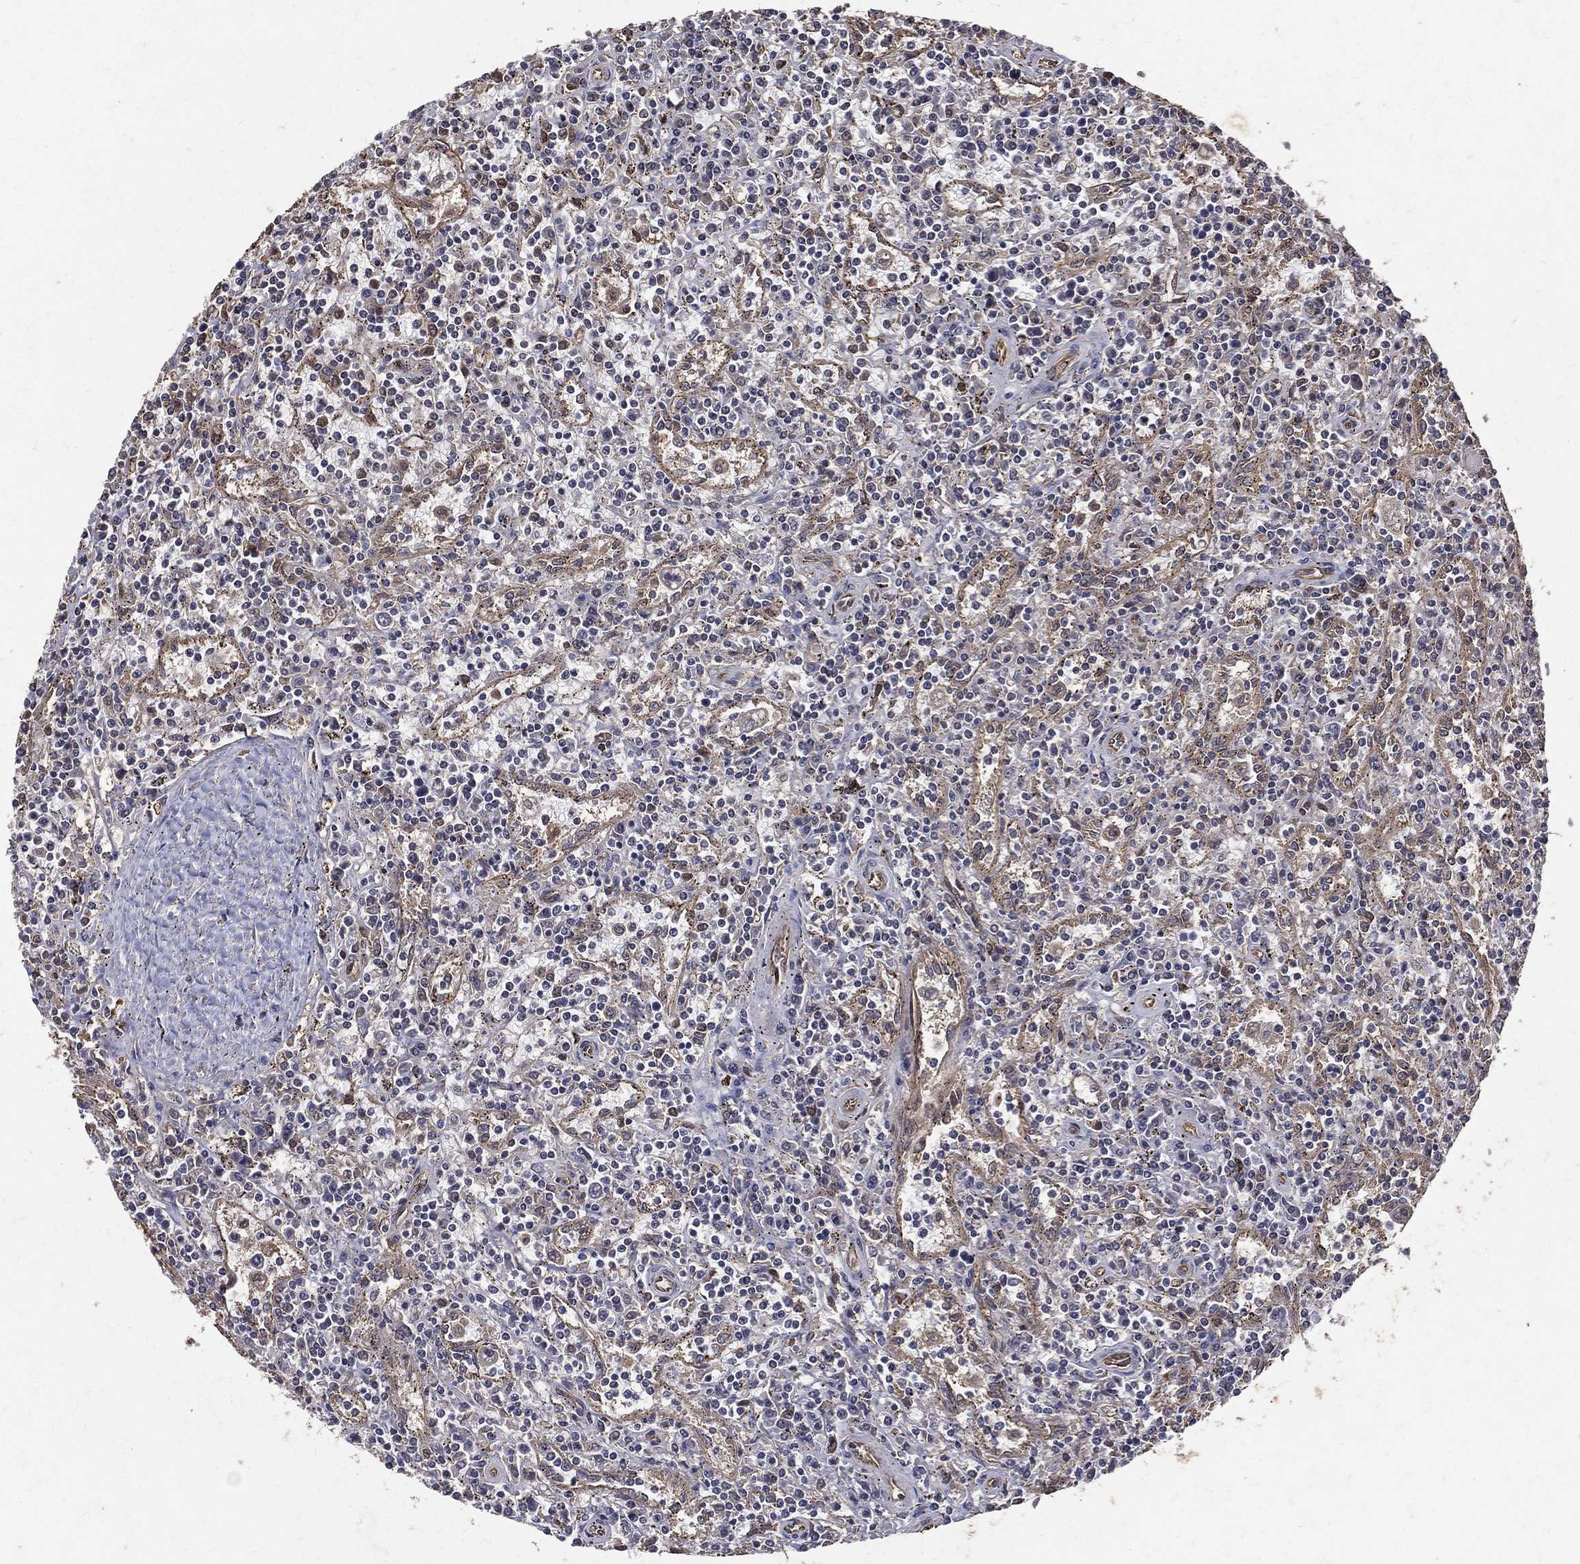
{"staining": {"intensity": "negative", "quantity": "none", "location": "none"}, "tissue": "lymphoma", "cell_type": "Tumor cells", "image_type": "cancer", "snomed": [{"axis": "morphology", "description": "Malignant lymphoma, non-Hodgkin's type, Low grade"}, {"axis": "topography", "description": "Spleen"}], "caption": "Human malignant lymphoma, non-Hodgkin's type (low-grade) stained for a protein using immunohistochemistry reveals no expression in tumor cells.", "gene": "DPYSL2", "patient": {"sex": "male", "age": 62}}